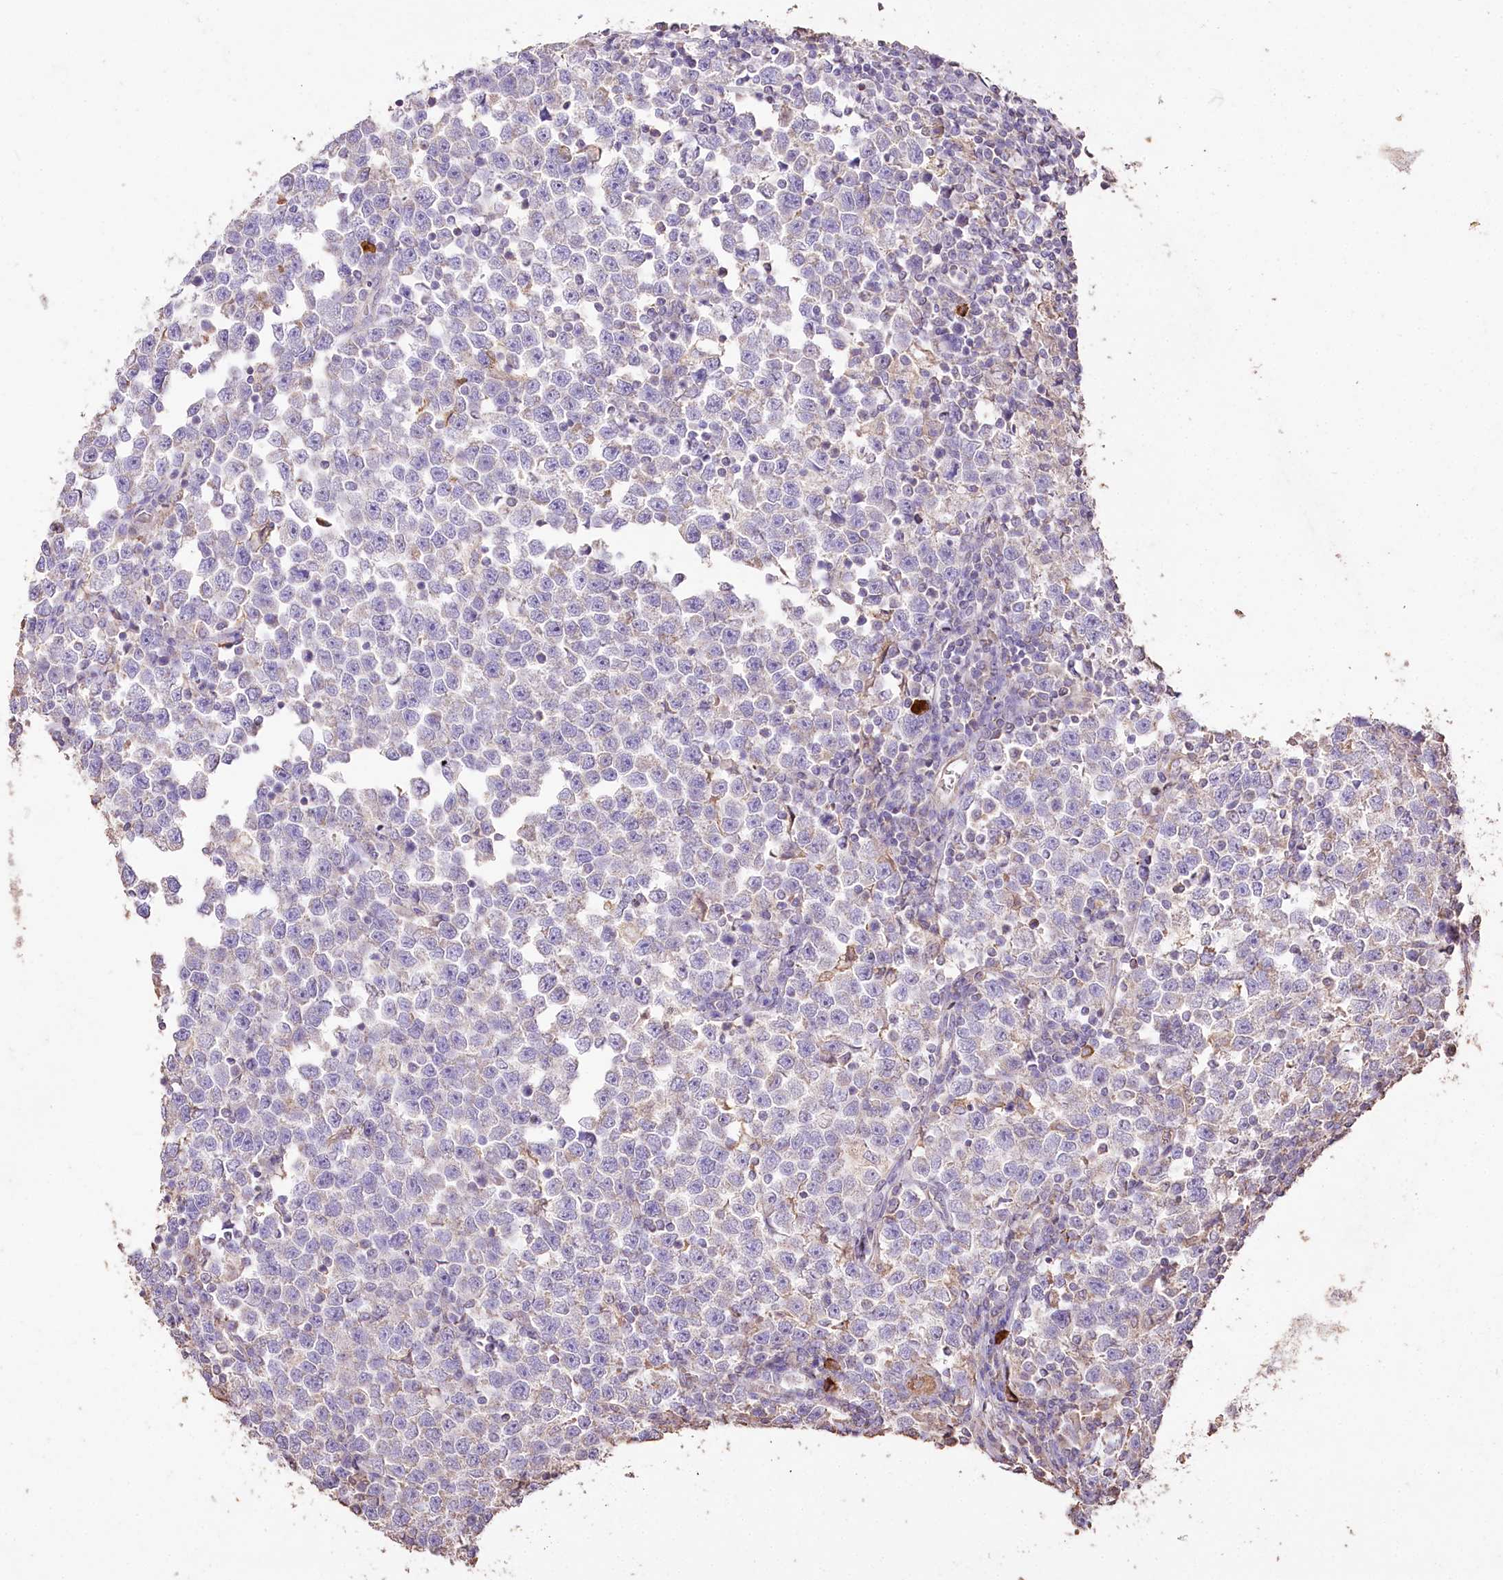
{"staining": {"intensity": "negative", "quantity": "none", "location": "none"}, "tissue": "testis cancer", "cell_type": "Tumor cells", "image_type": "cancer", "snomed": [{"axis": "morphology", "description": "Normal tissue, NOS"}, {"axis": "morphology", "description": "Seminoma, NOS"}, {"axis": "topography", "description": "Testis"}], "caption": "This is a image of immunohistochemistry (IHC) staining of seminoma (testis), which shows no positivity in tumor cells.", "gene": "IREB2", "patient": {"sex": "male", "age": 43}}